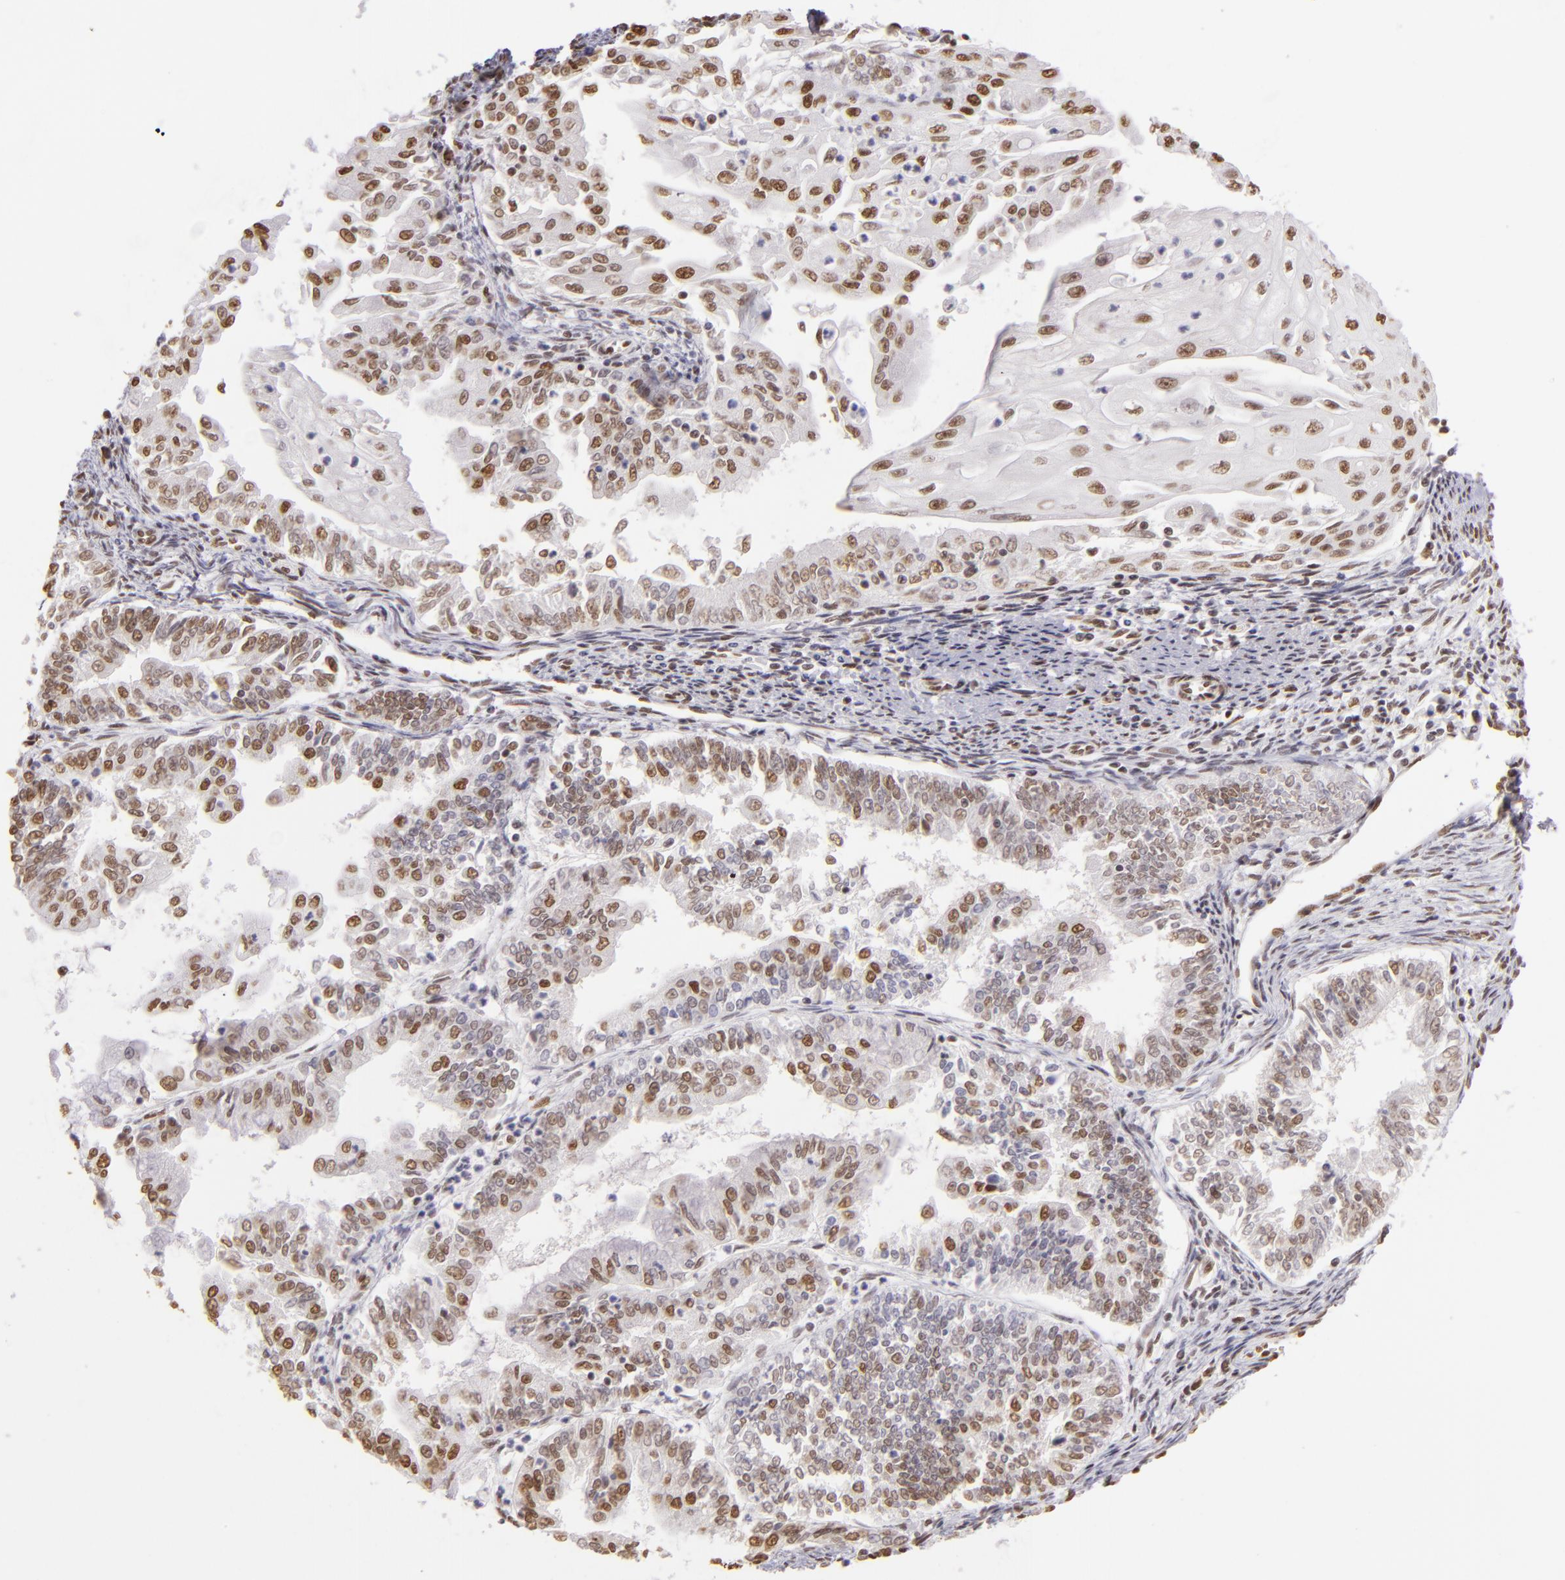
{"staining": {"intensity": "moderate", "quantity": "25%-75%", "location": "nuclear"}, "tissue": "endometrial cancer", "cell_type": "Tumor cells", "image_type": "cancer", "snomed": [{"axis": "morphology", "description": "Adenocarcinoma, NOS"}, {"axis": "topography", "description": "Endometrium"}], "caption": "This histopathology image demonstrates endometrial adenocarcinoma stained with immunohistochemistry (IHC) to label a protein in brown. The nuclear of tumor cells show moderate positivity for the protein. Nuclei are counter-stained blue.", "gene": "PAPOLA", "patient": {"sex": "female", "age": 75}}